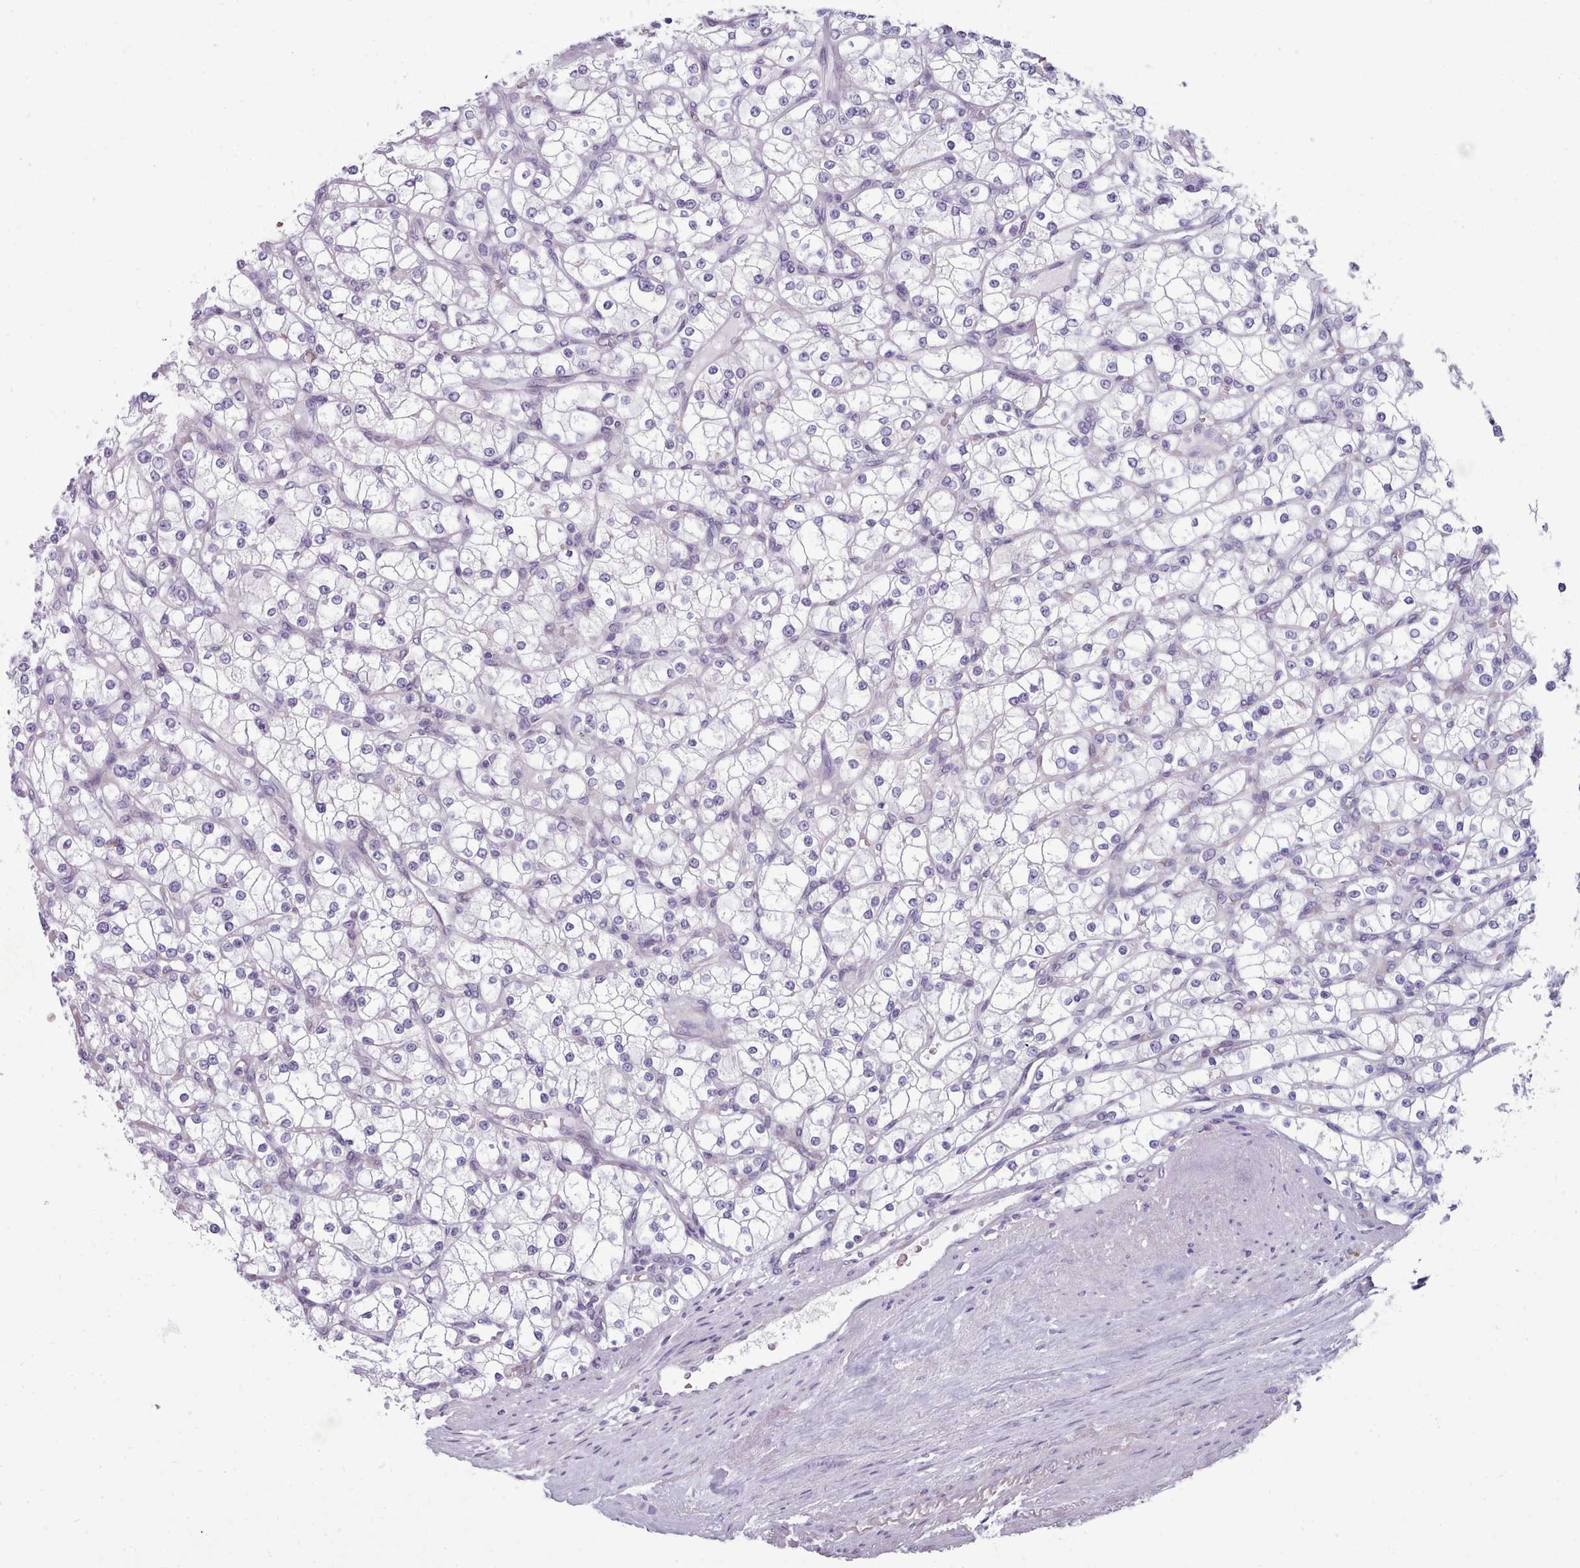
{"staining": {"intensity": "negative", "quantity": "none", "location": "none"}, "tissue": "renal cancer", "cell_type": "Tumor cells", "image_type": "cancer", "snomed": [{"axis": "morphology", "description": "Adenocarcinoma, NOS"}, {"axis": "topography", "description": "Kidney"}], "caption": "Immunohistochemistry (IHC) image of renal adenocarcinoma stained for a protein (brown), which demonstrates no positivity in tumor cells.", "gene": "MYRFL", "patient": {"sex": "male", "age": 80}}